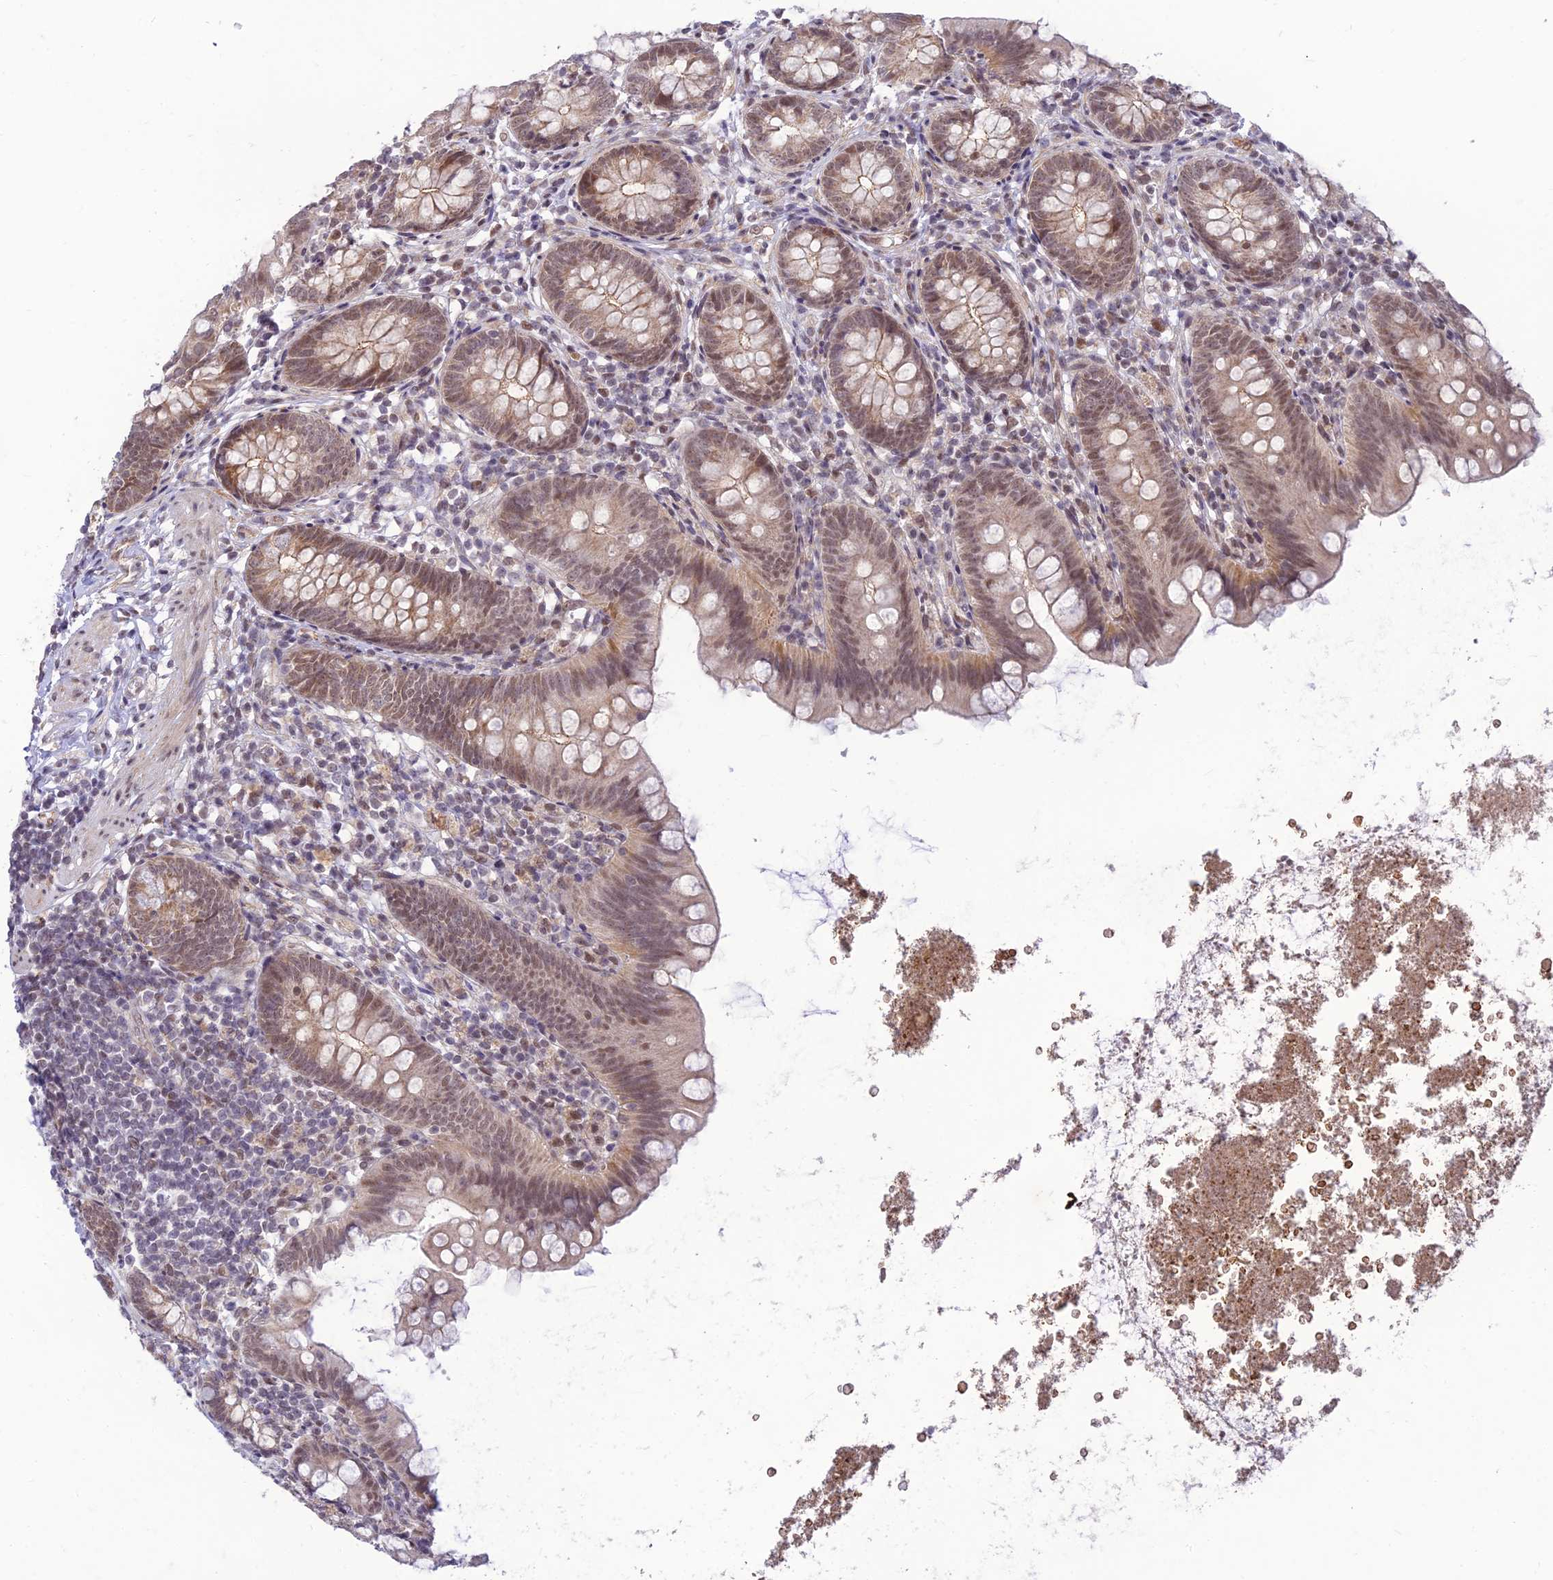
{"staining": {"intensity": "moderate", "quantity": ">75%", "location": "cytoplasmic/membranous,nuclear"}, "tissue": "appendix", "cell_type": "Glandular cells", "image_type": "normal", "snomed": [{"axis": "morphology", "description": "Normal tissue, NOS"}, {"axis": "topography", "description": "Appendix"}], "caption": "Protein expression analysis of benign appendix exhibits moderate cytoplasmic/membranous,nuclear positivity in about >75% of glandular cells. The protein is shown in brown color, while the nuclei are stained blue.", "gene": "MICOS13", "patient": {"sex": "female", "age": 62}}